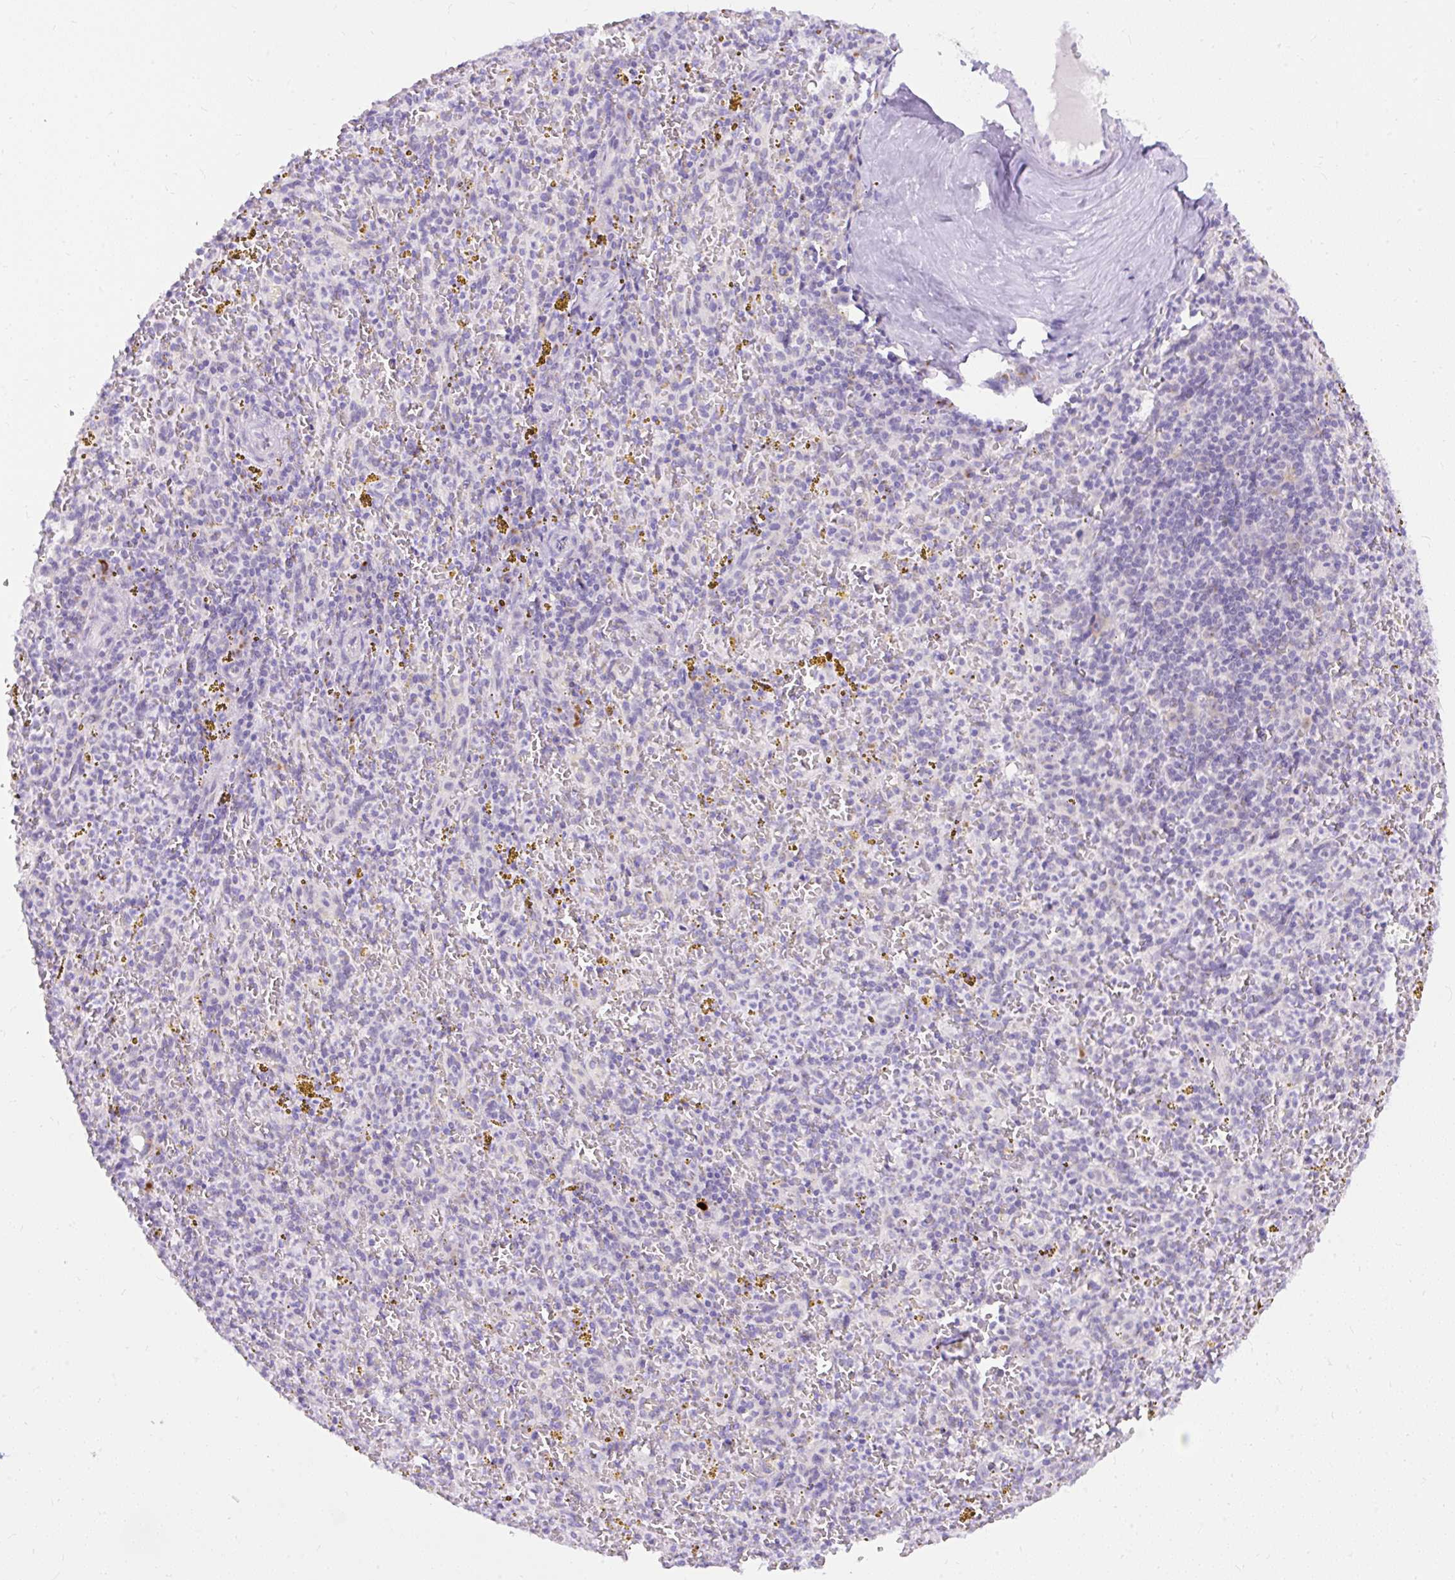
{"staining": {"intensity": "negative", "quantity": "none", "location": "none"}, "tissue": "spleen", "cell_type": "Cells in red pulp", "image_type": "normal", "snomed": [{"axis": "morphology", "description": "Normal tissue, NOS"}, {"axis": "topography", "description": "Spleen"}], "caption": "This is an IHC photomicrograph of benign spleen. There is no staining in cells in red pulp.", "gene": "GOLGA8A", "patient": {"sex": "male", "age": 57}}